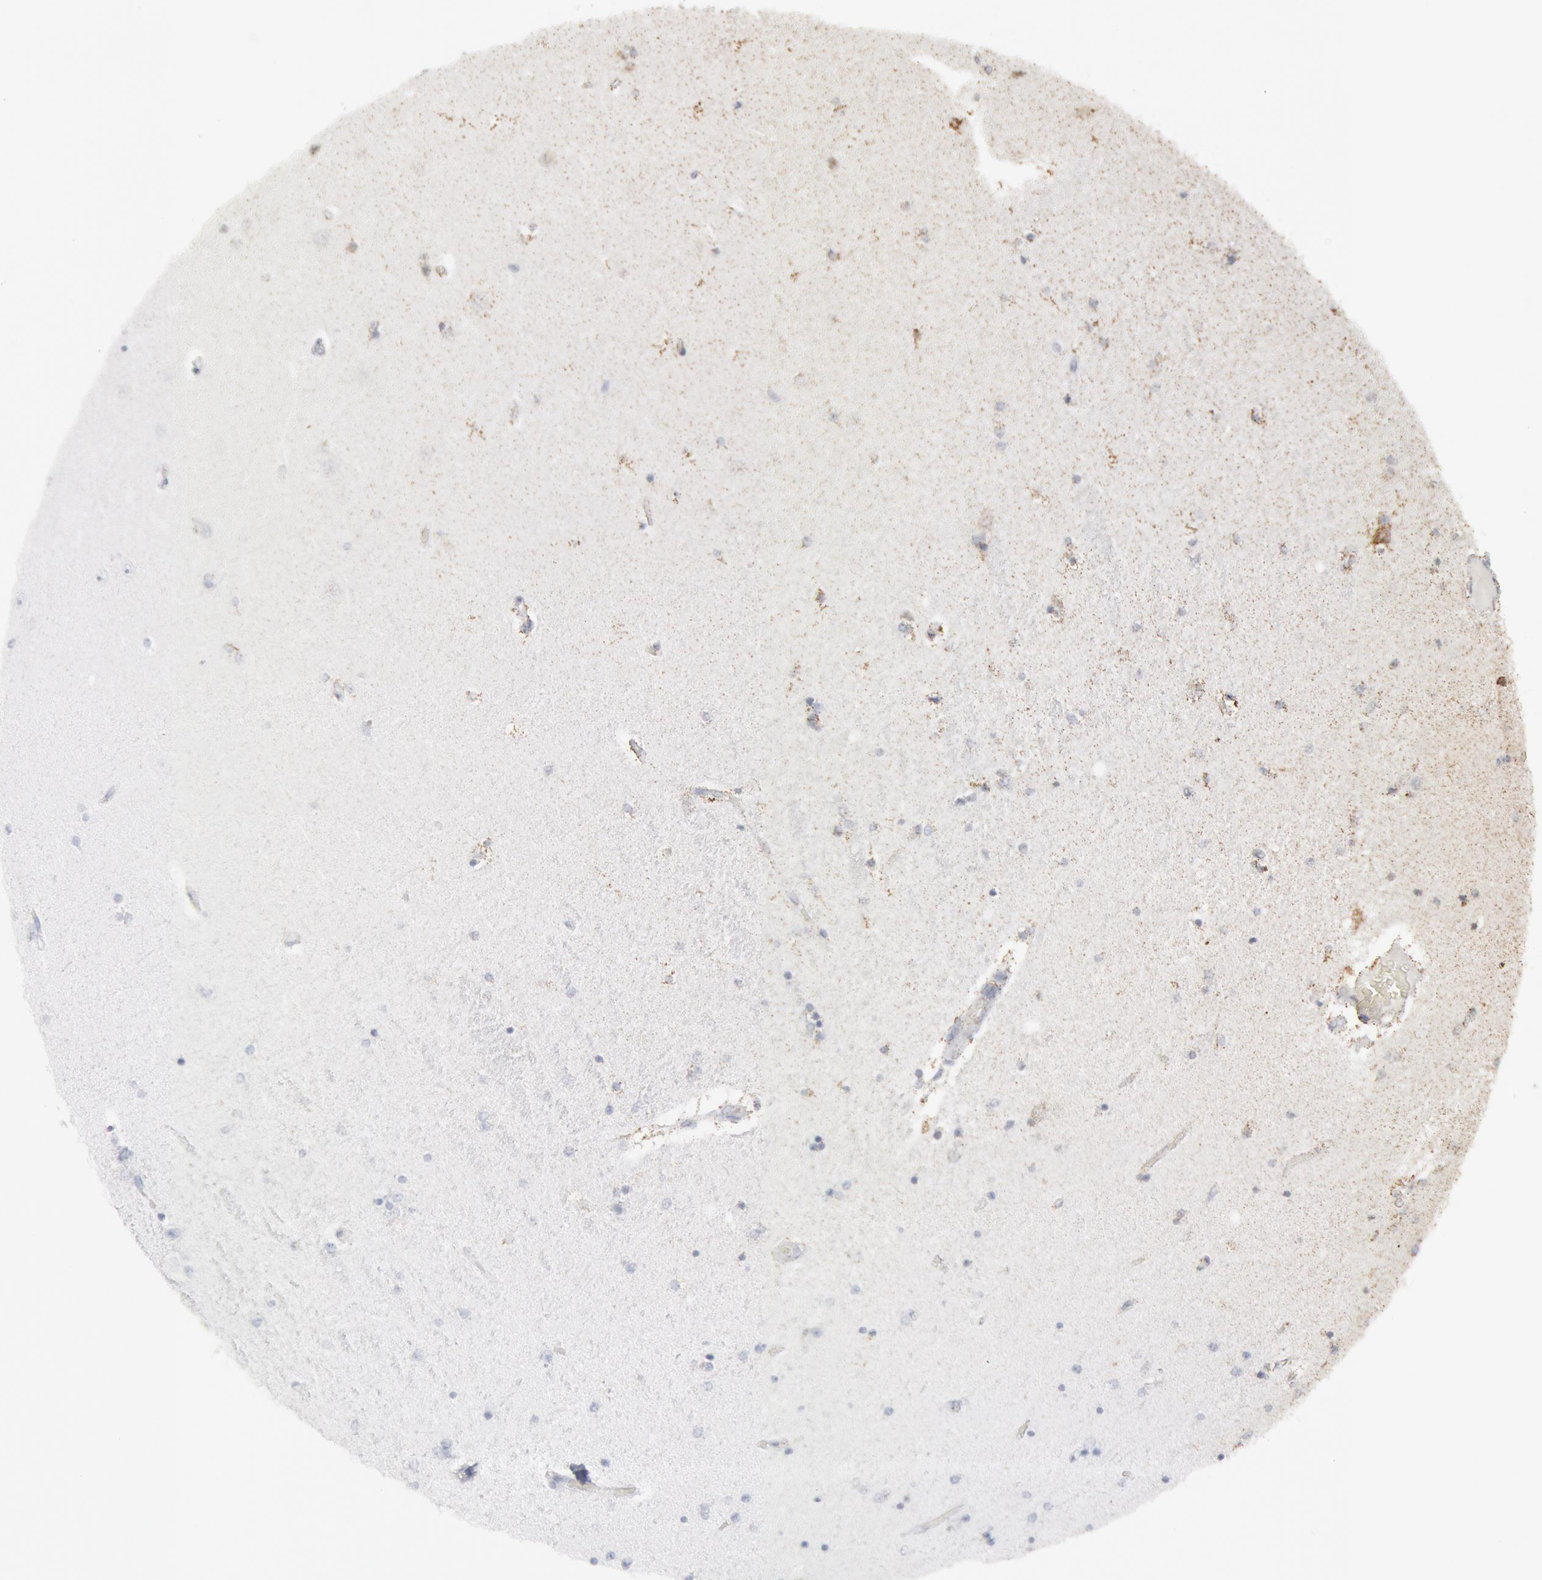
{"staining": {"intensity": "weak", "quantity": "<25%", "location": "cytoplasmic/membranous"}, "tissue": "hippocampus", "cell_type": "Glial cells", "image_type": "normal", "snomed": [{"axis": "morphology", "description": "Normal tissue, NOS"}, {"axis": "topography", "description": "Hippocampus"}], "caption": "DAB immunohistochemical staining of benign hippocampus demonstrates no significant staining in glial cells. Brightfield microscopy of immunohistochemistry stained with DAB (brown) and hematoxylin (blue), captured at high magnification.", "gene": "CASP9", "patient": {"sex": "female", "age": 54}}